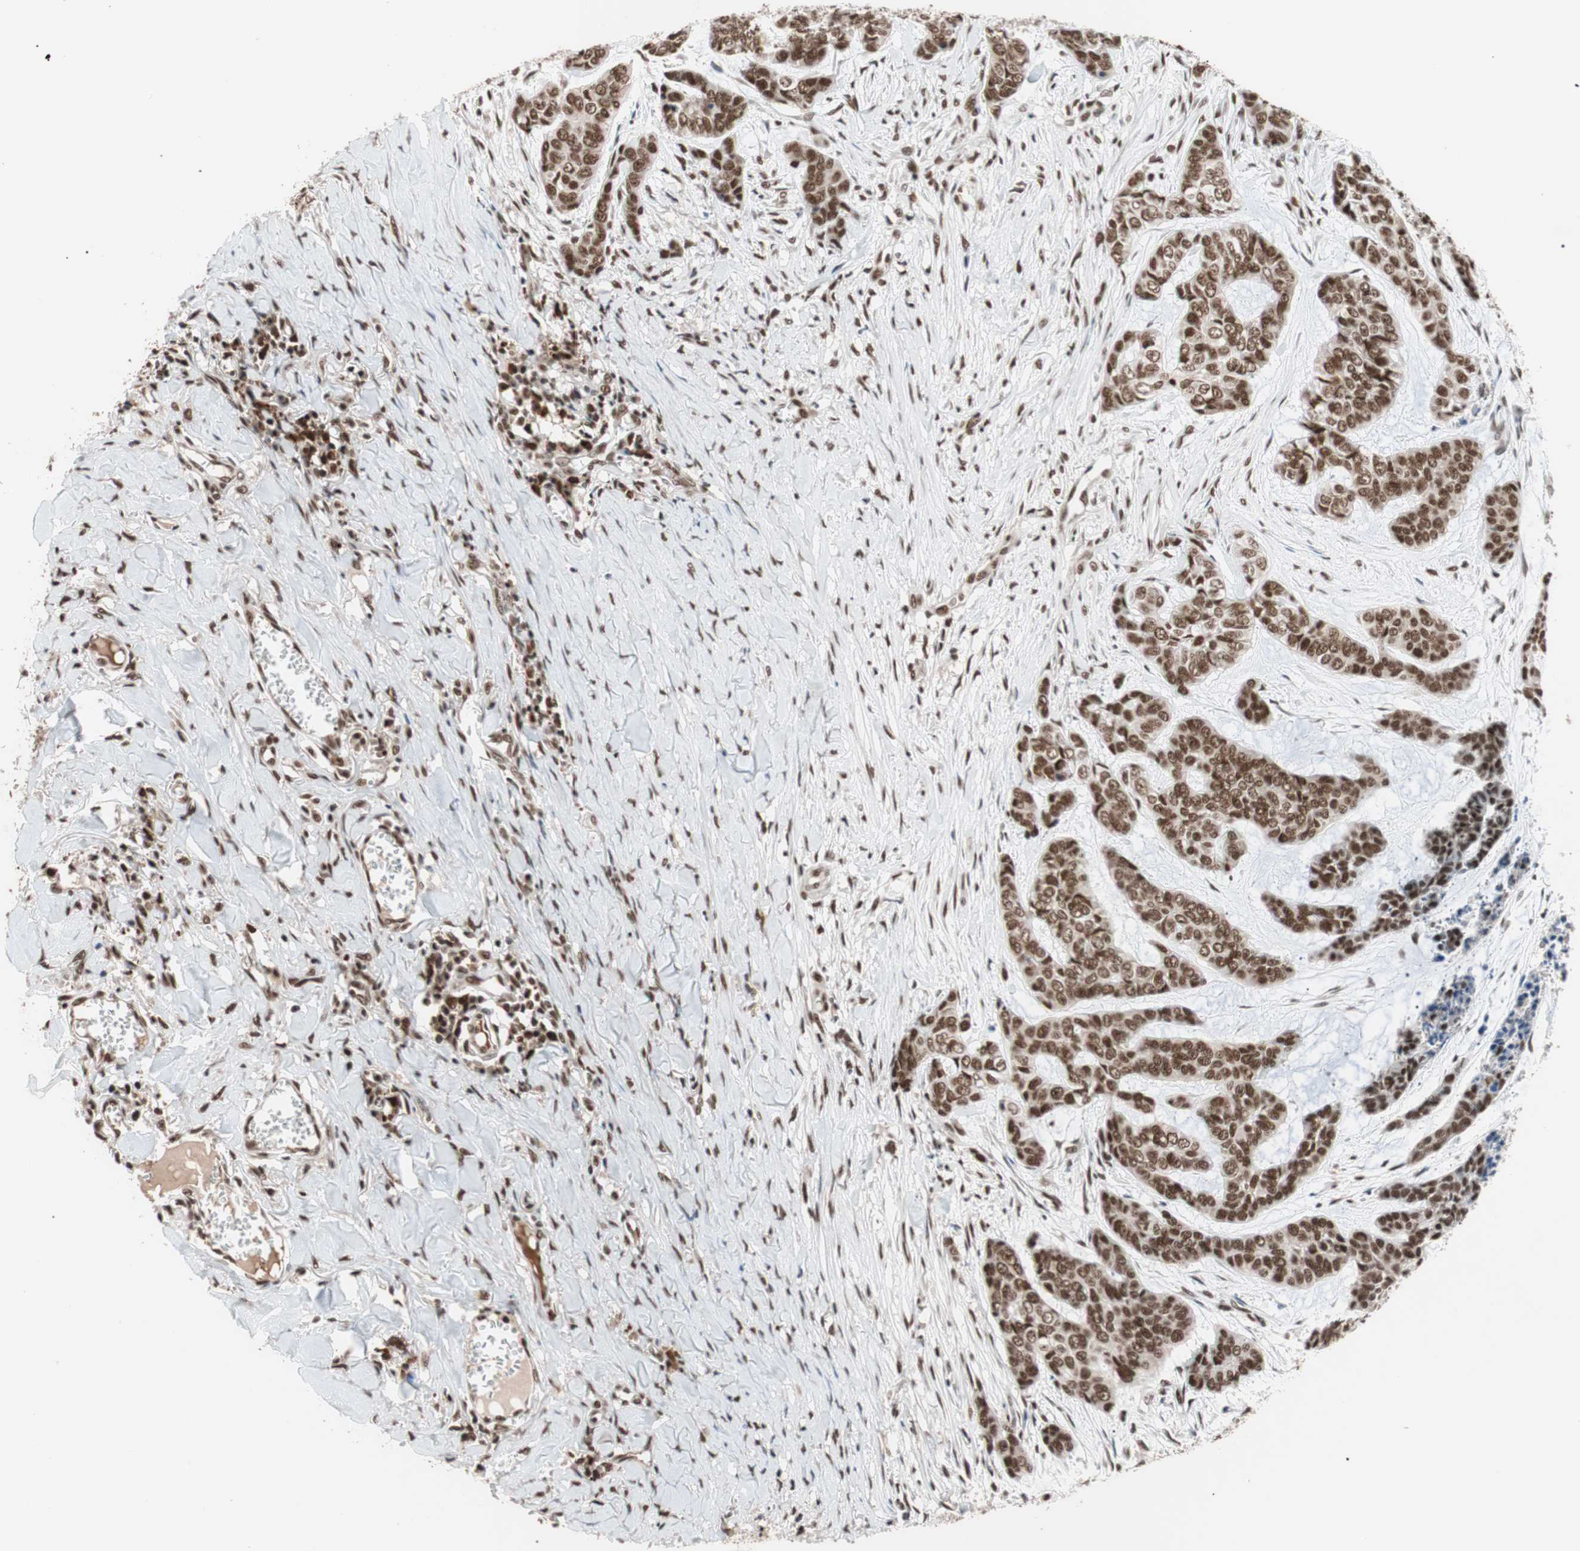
{"staining": {"intensity": "strong", "quantity": ">75%", "location": "nuclear"}, "tissue": "skin cancer", "cell_type": "Tumor cells", "image_type": "cancer", "snomed": [{"axis": "morphology", "description": "Basal cell carcinoma"}, {"axis": "topography", "description": "Skin"}], "caption": "Immunohistochemistry (IHC) staining of skin cancer, which exhibits high levels of strong nuclear staining in approximately >75% of tumor cells indicating strong nuclear protein staining. The staining was performed using DAB (brown) for protein detection and nuclei were counterstained in hematoxylin (blue).", "gene": "CHAMP1", "patient": {"sex": "female", "age": 64}}